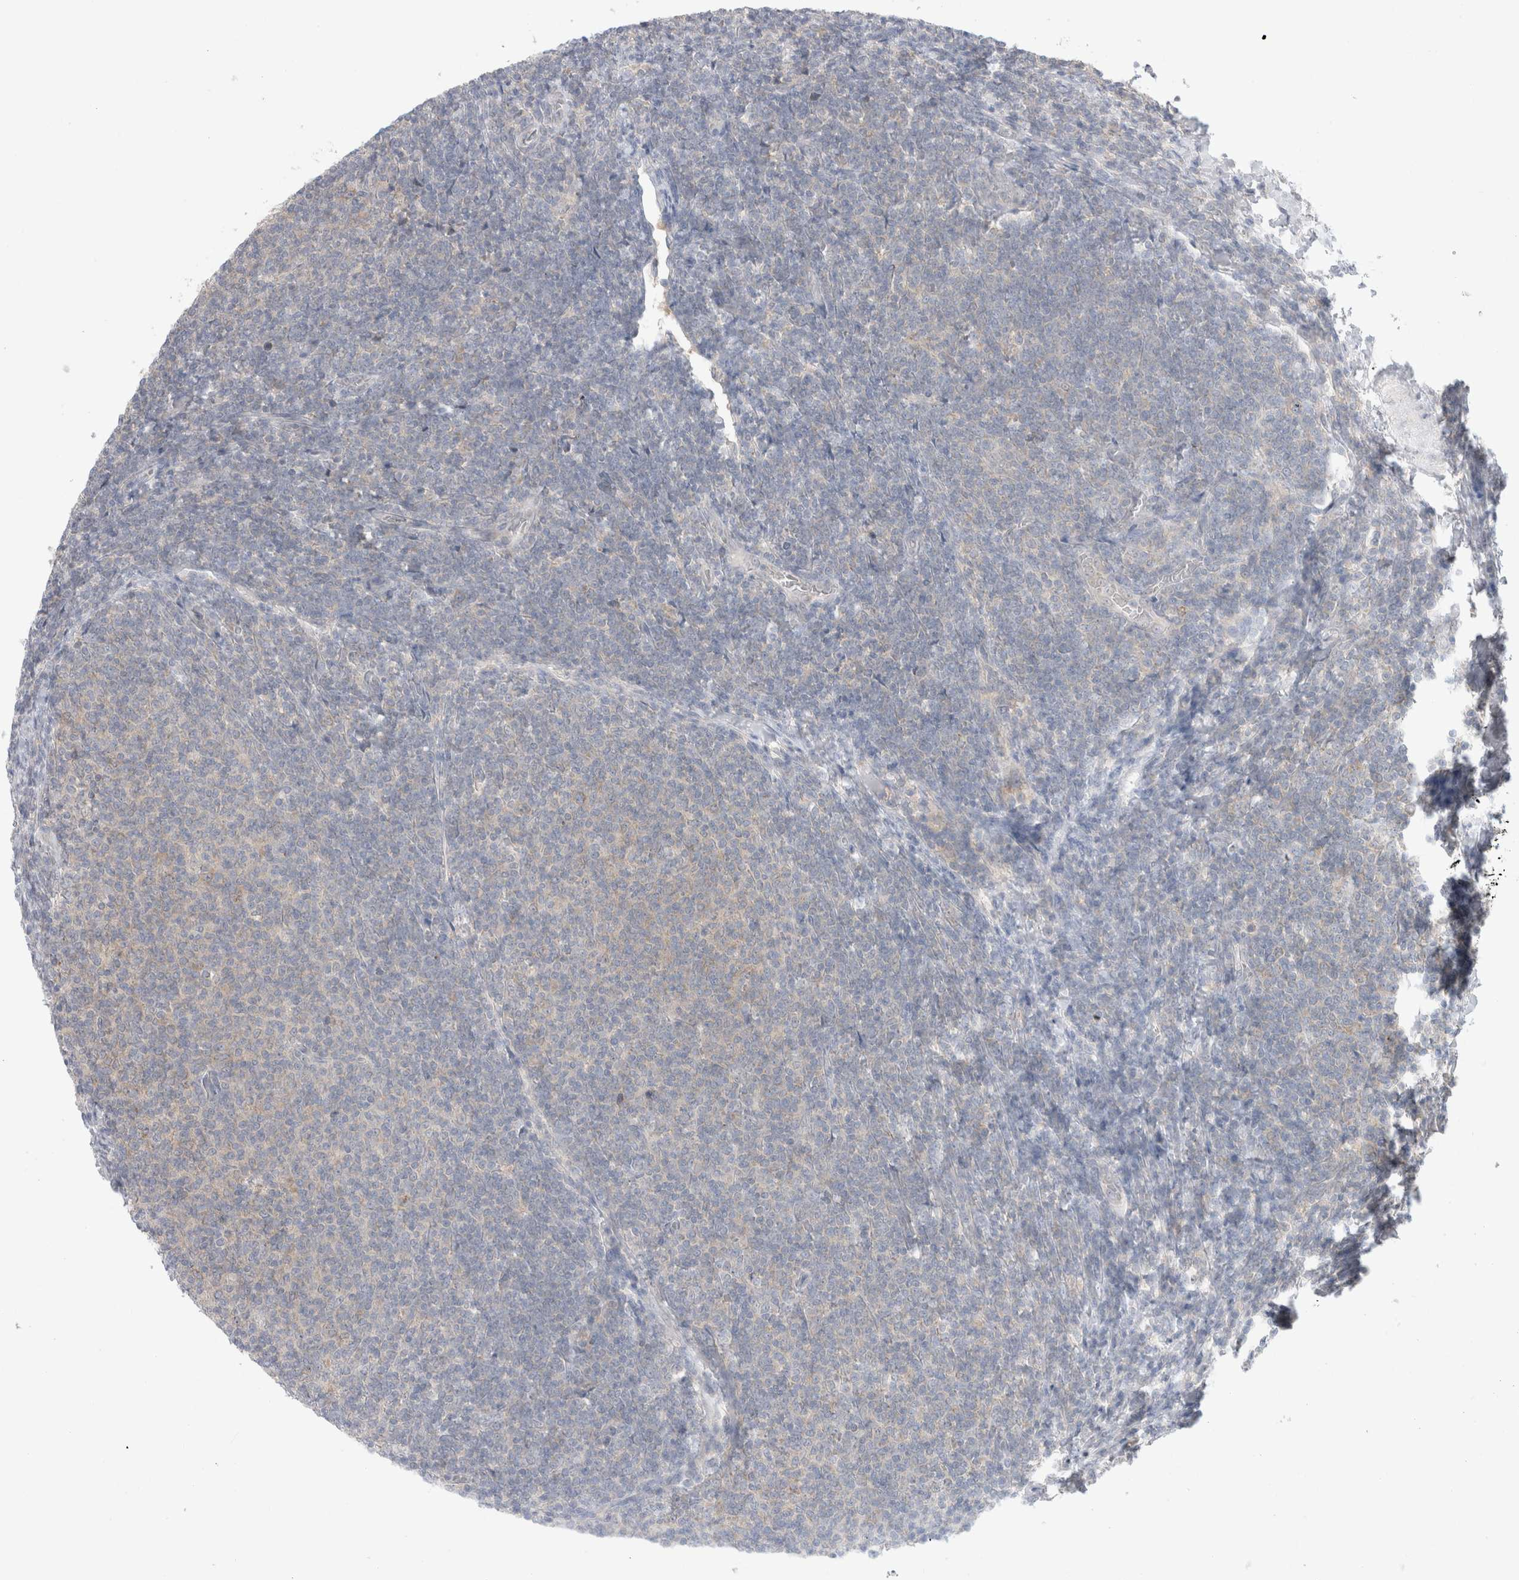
{"staining": {"intensity": "negative", "quantity": "none", "location": "none"}, "tissue": "lymphoma", "cell_type": "Tumor cells", "image_type": "cancer", "snomed": [{"axis": "morphology", "description": "Malignant lymphoma, non-Hodgkin's type, Low grade"}, {"axis": "topography", "description": "Lymph node"}], "caption": "Photomicrograph shows no significant protein staining in tumor cells of malignant lymphoma, non-Hodgkin's type (low-grade).", "gene": "NDOR1", "patient": {"sex": "male", "age": 66}}